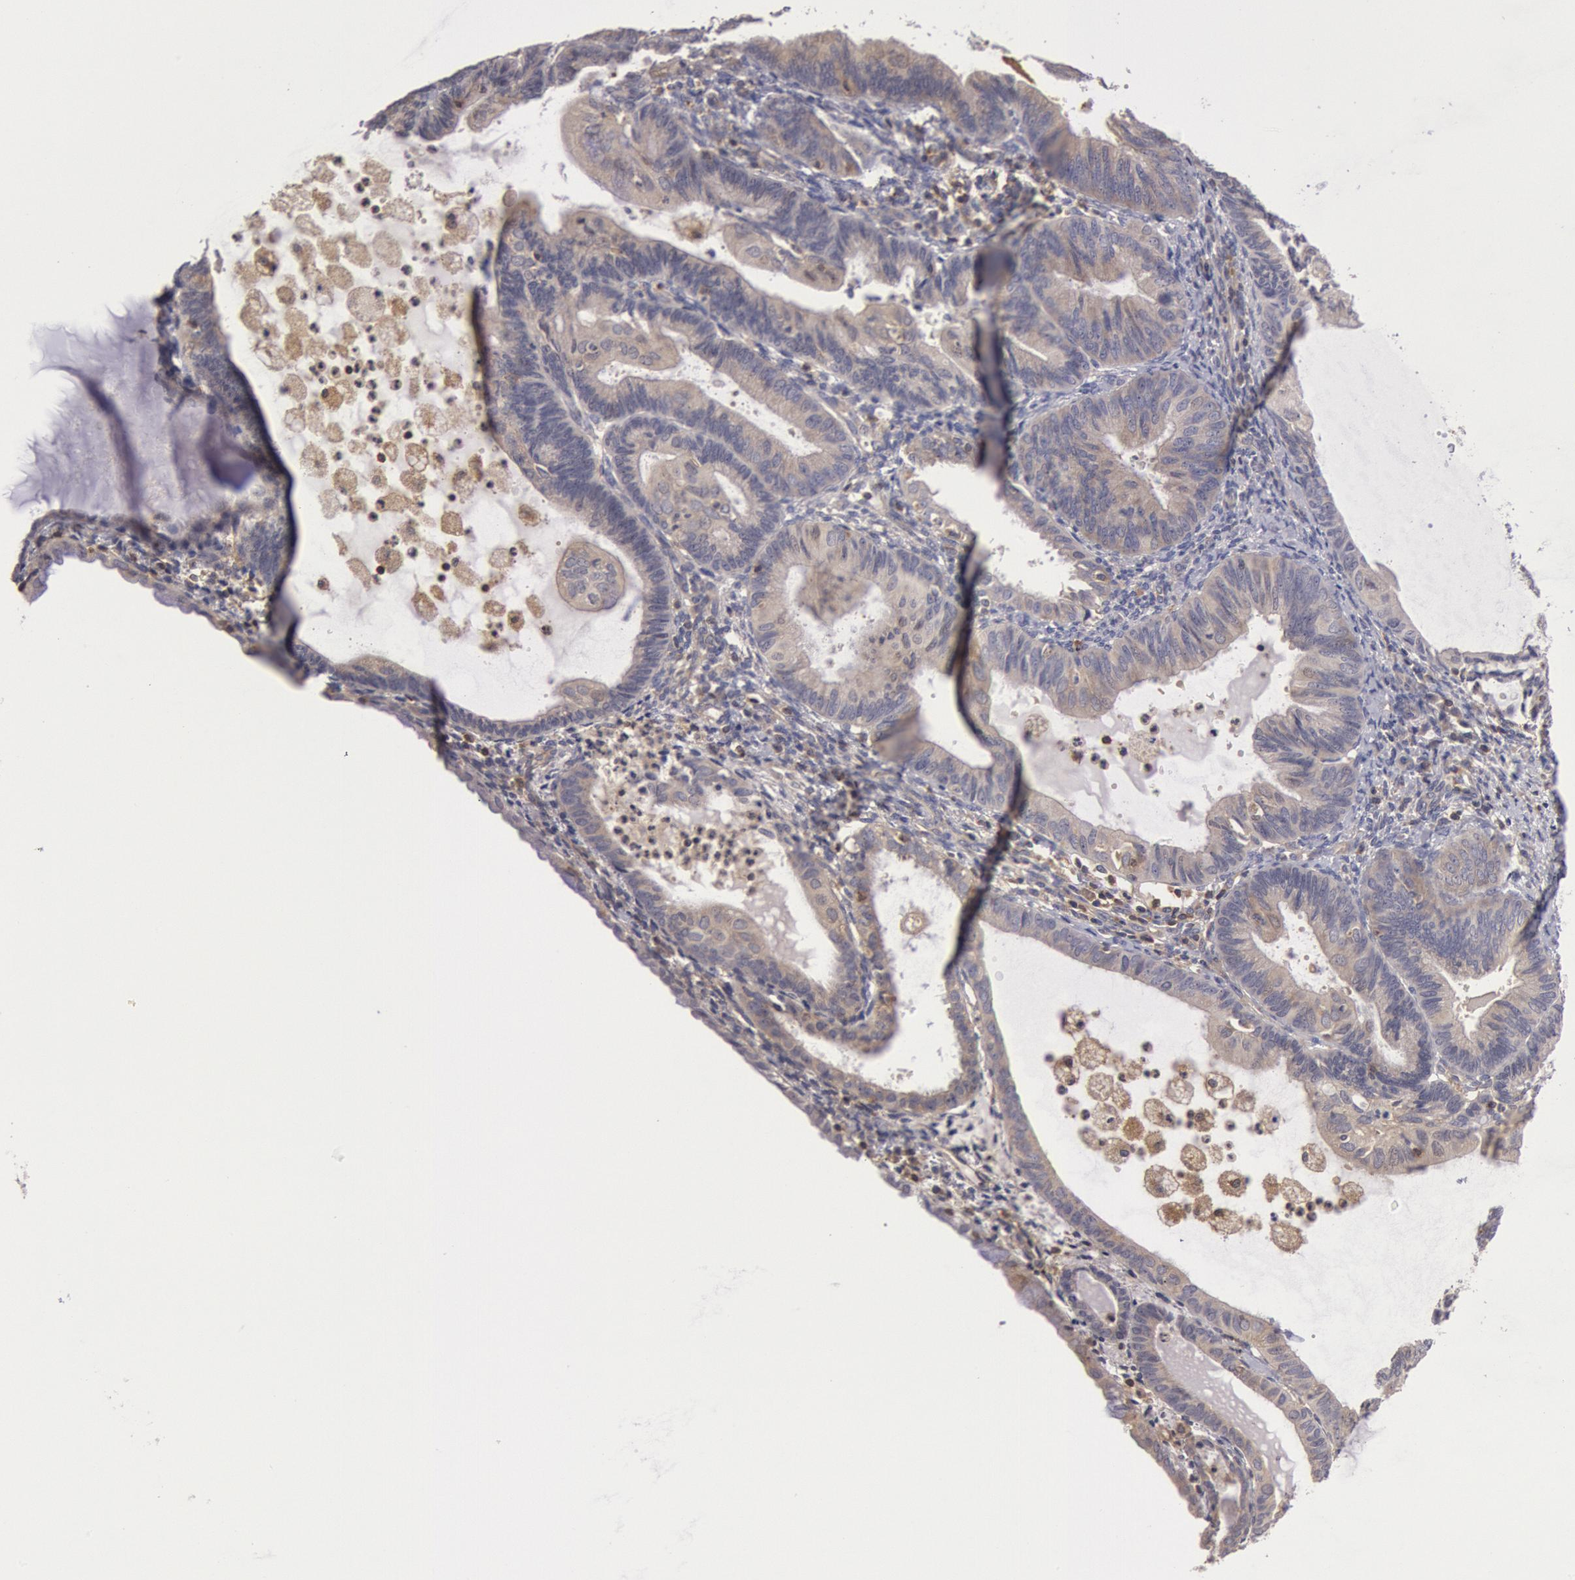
{"staining": {"intensity": "weak", "quantity": ">75%", "location": "cytoplasmic/membranous"}, "tissue": "endometrial cancer", "cell_type": "Tumor cells", "image_type": "cancer", "snomed": [{"axis": "morphology", "description": "Adenocarcinoma, NOS"}, {"axis": "topography", "description": "Endometrium"}], "caption": "Human endometrial adenocarcinoma stained for a protein (brown) exhibits weak cytoplasmic/membranous positive staining in approximately >75% of tumor cells.", "gene": "PIK3R1", "patient": {"sex": "female", "age": 63}}